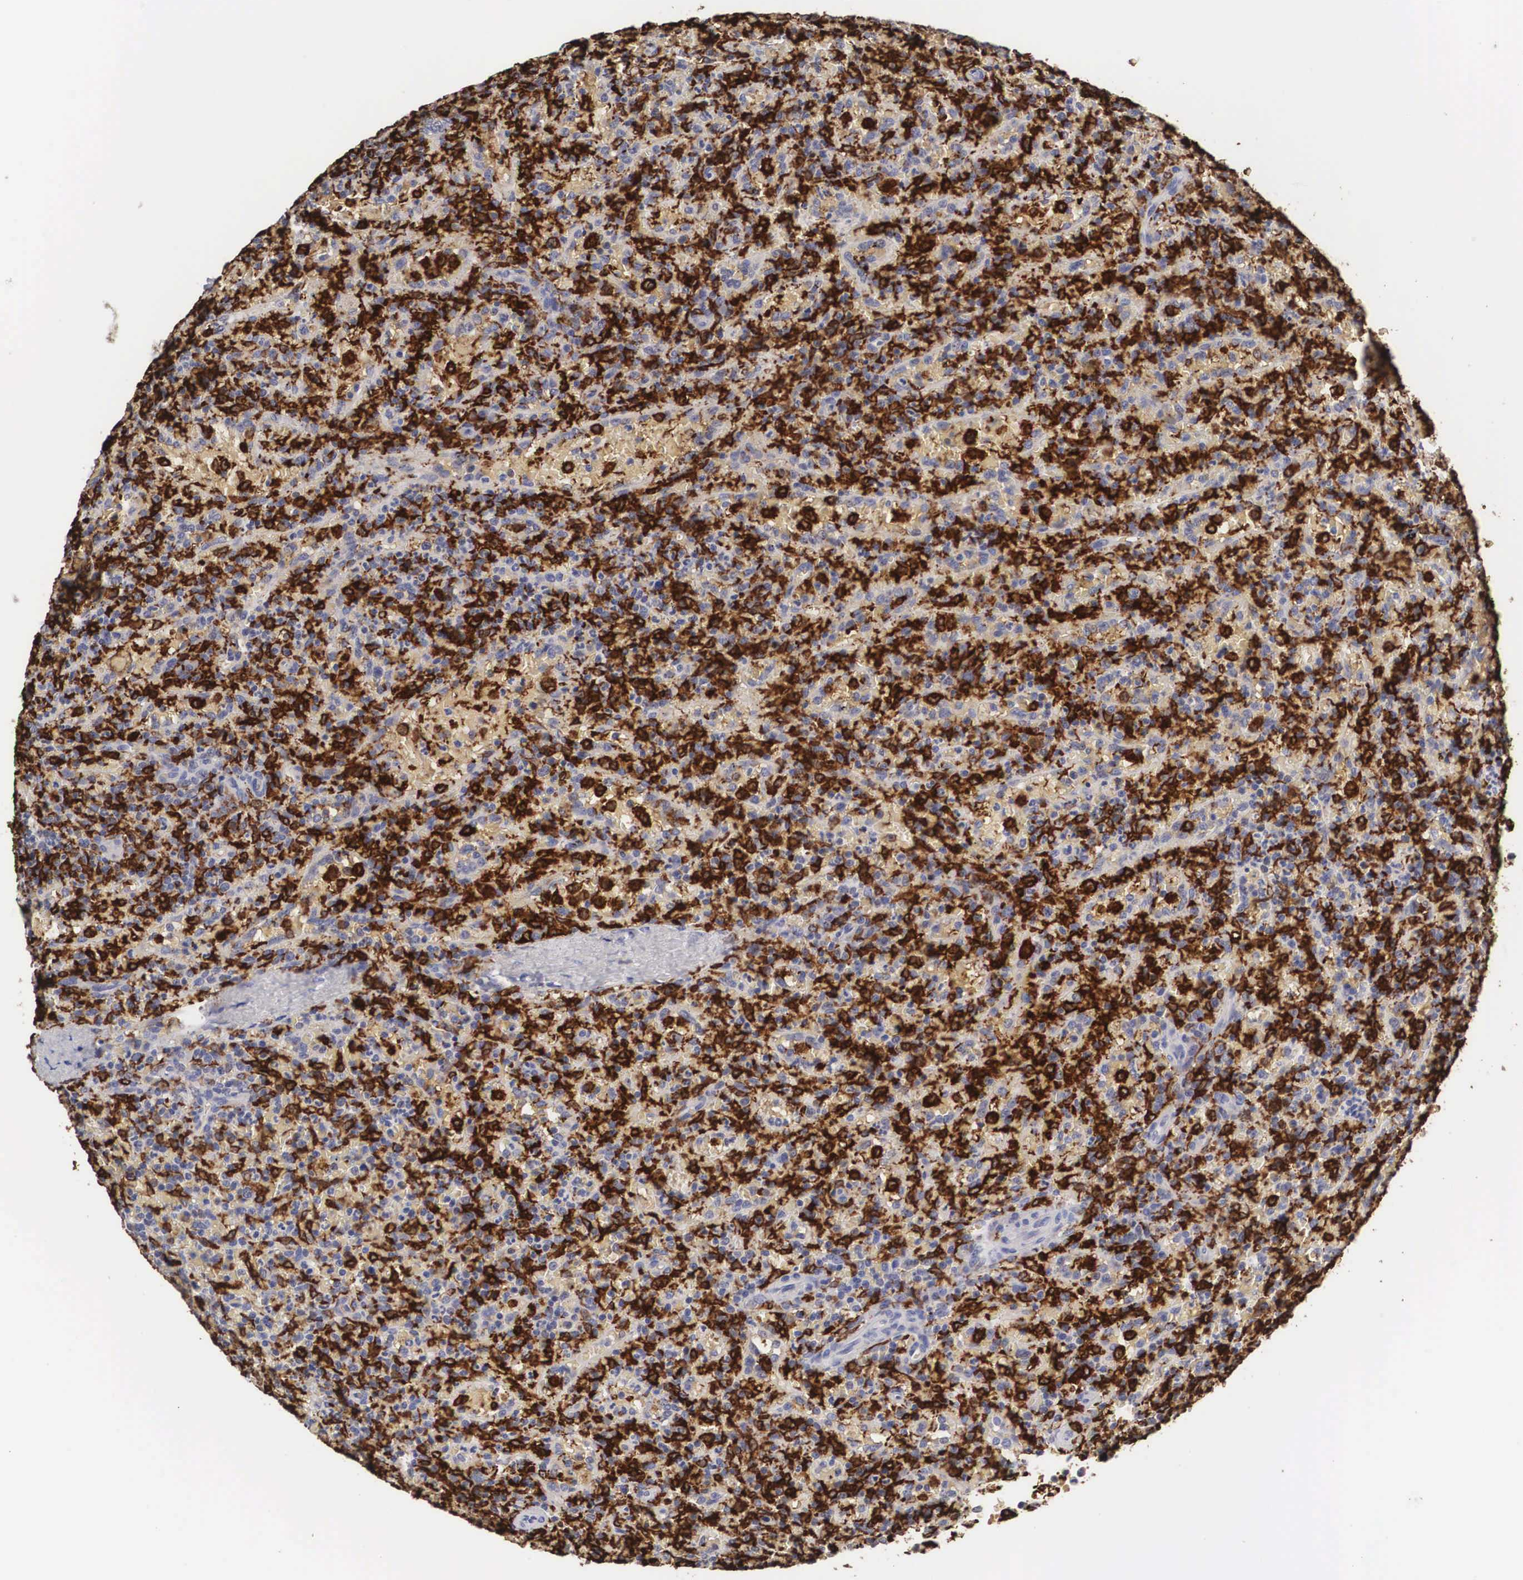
{"staining": {"intensity": "moderate", "quantity": "25%-75%", "location": "cytoplasmic/membranous"}, "tissue": "lymphoma", "cell_type": "Tumor cells", "image_type": "cancer", "snomed": [{"axis": "morphology", "description": "Malignant lymphoma, non-Hodgkin's type, High grade"}, {"axis": "topography", "description": "Spleen"}, {"axis": "topography", "description": "Lymph node"}], "caption": "This is an image of IHC staining of lymphoma, which shows moderate expression in the cytoplasmic/membranous of tumor cells.", "gene": "HMOX1", "patient": {"sex": "female", "age": 70}}